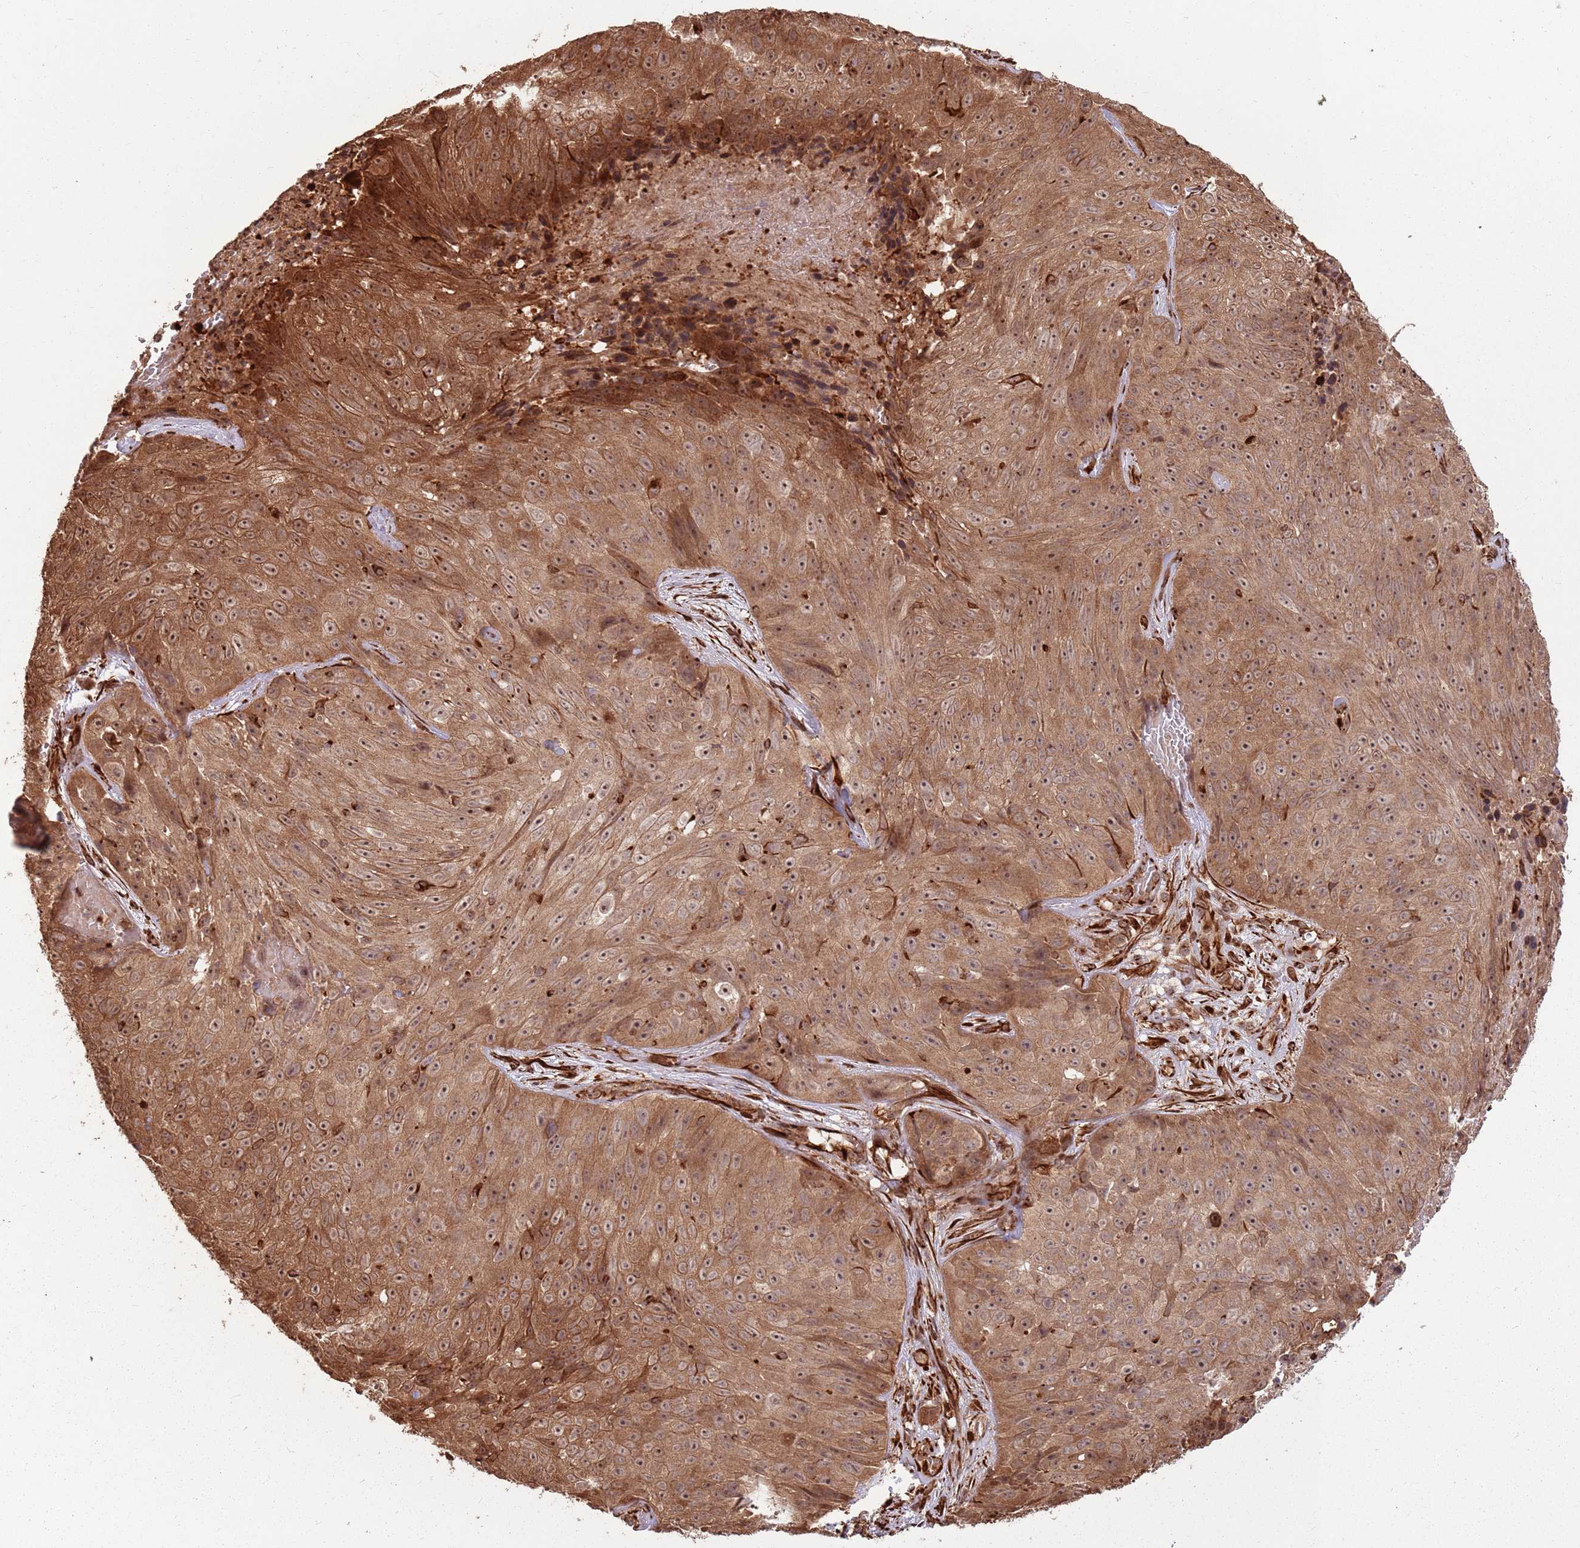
{"staining": {"intensity": "moderate", "quantity": ">75%", "location": "cytoplasmic/membranous,nuclear"}, "tissue": "skin cancer", "cell_type": "Tumor cells", "image_type": "cancer", "snomed": [{"axis": "morphology", "description": "Squamous cell carcinoma, NOS"}, {"axis": "topography", "description": "Skin"}], "caption": "The photomicrograph demonstrates immunohistochemical staining of skin cancer (squamous cell carcinoma). There is moderate cytoplasmic/membranous and nuclear expression is present in about >75% of tumor cells.", "gene": "ADAMTS3", "patient": {"sex": "female", "age": 87}}